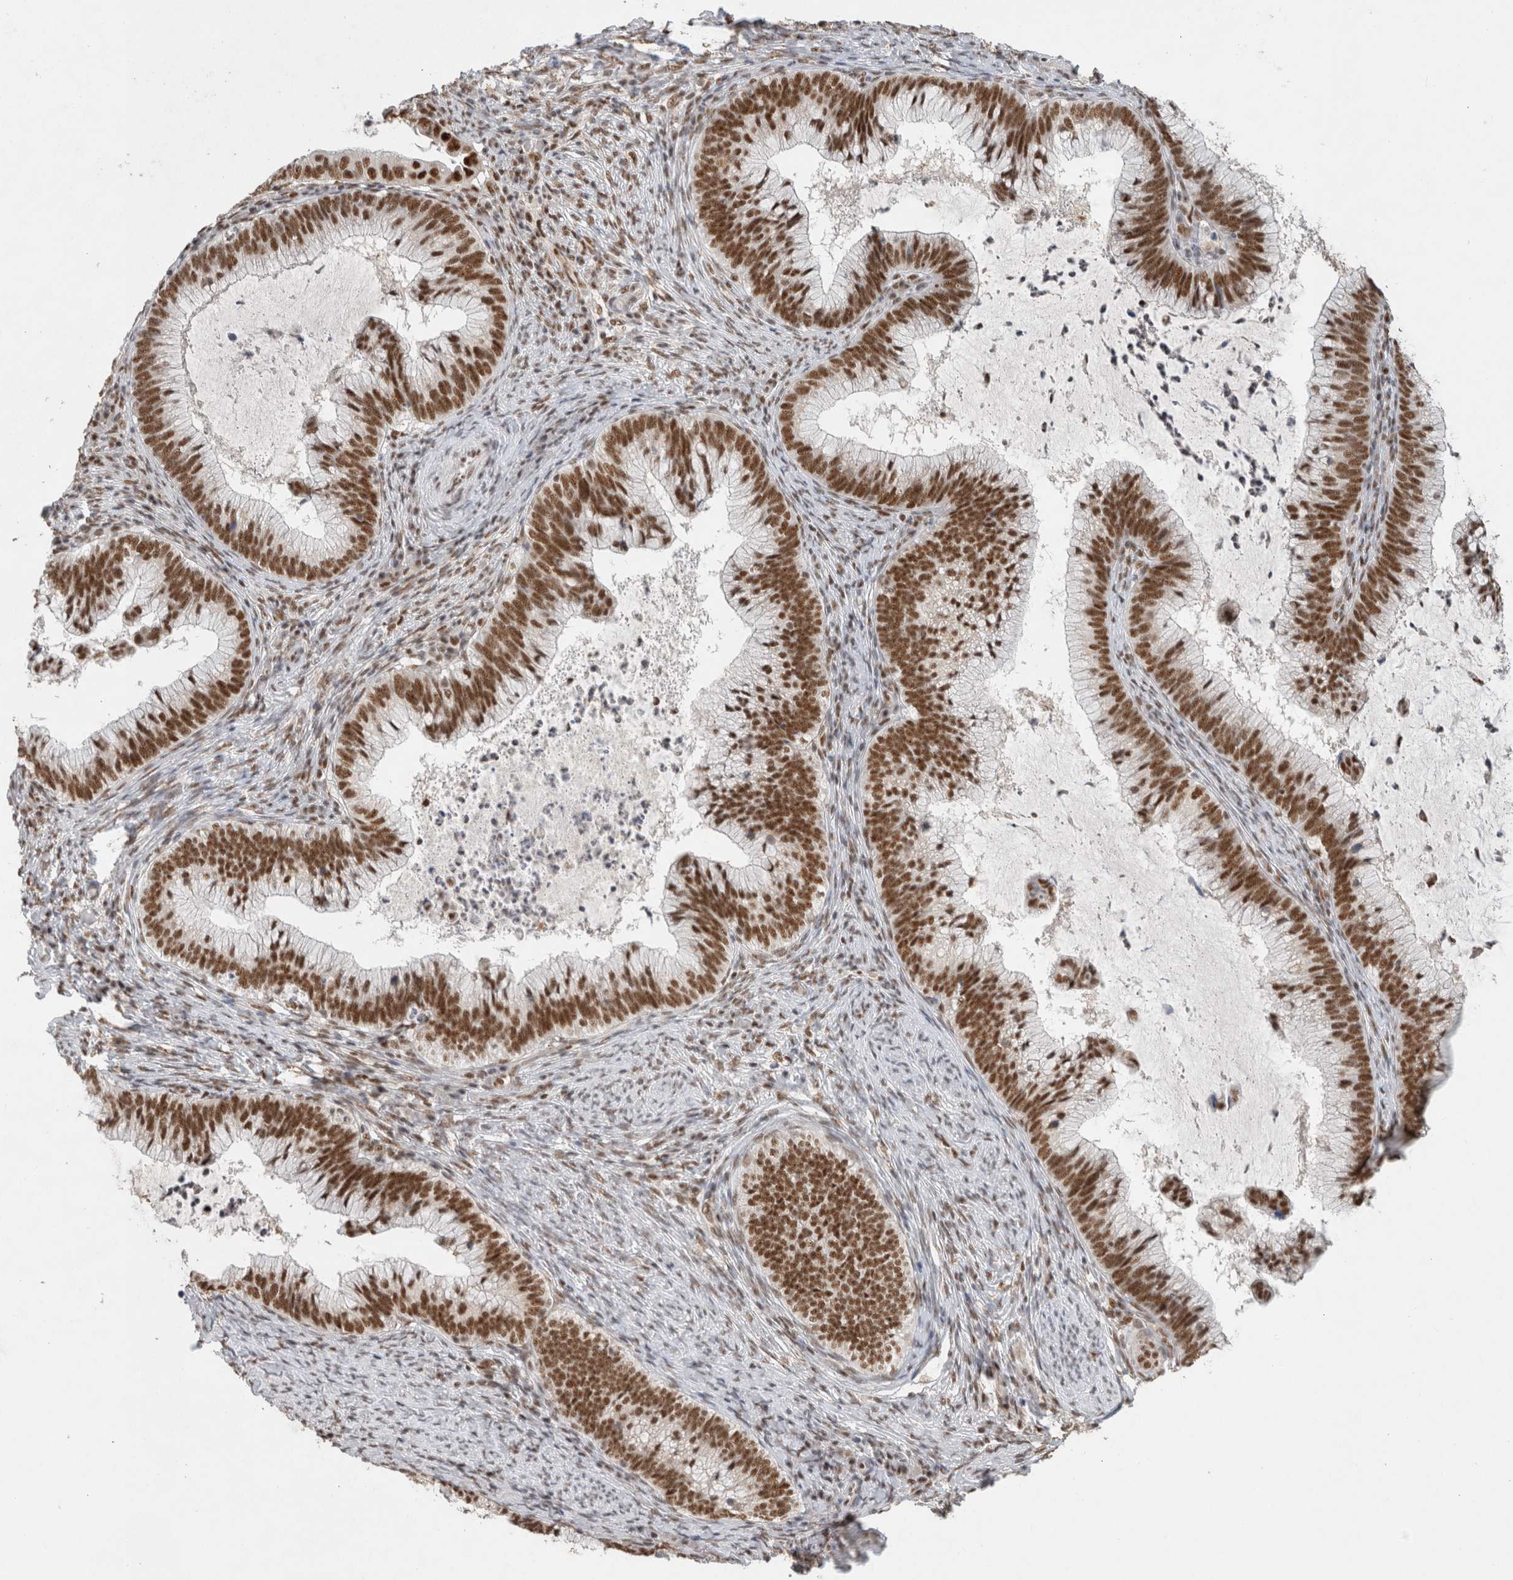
{"staining": {"intensity": "moderate", "quantity": ">75%", "location": "nuclear"}, "tissue": "cervical cancer", "cell_type": "Tumor cells", "image_type": "cancer", "snomed": [{"axis": "morphology", "description": "Adenocarcinoma, NOS"}, {"axis": "topography", "description": "Cervix"}], "caption": "An IHC histopathology image of tumor tissue is shown. Protein staining in brown shows moderate nuclear positivity in cervical cancer within tumor cells.", "gene": "DDX42", "patient": {"sex": "female", "age": 36}}